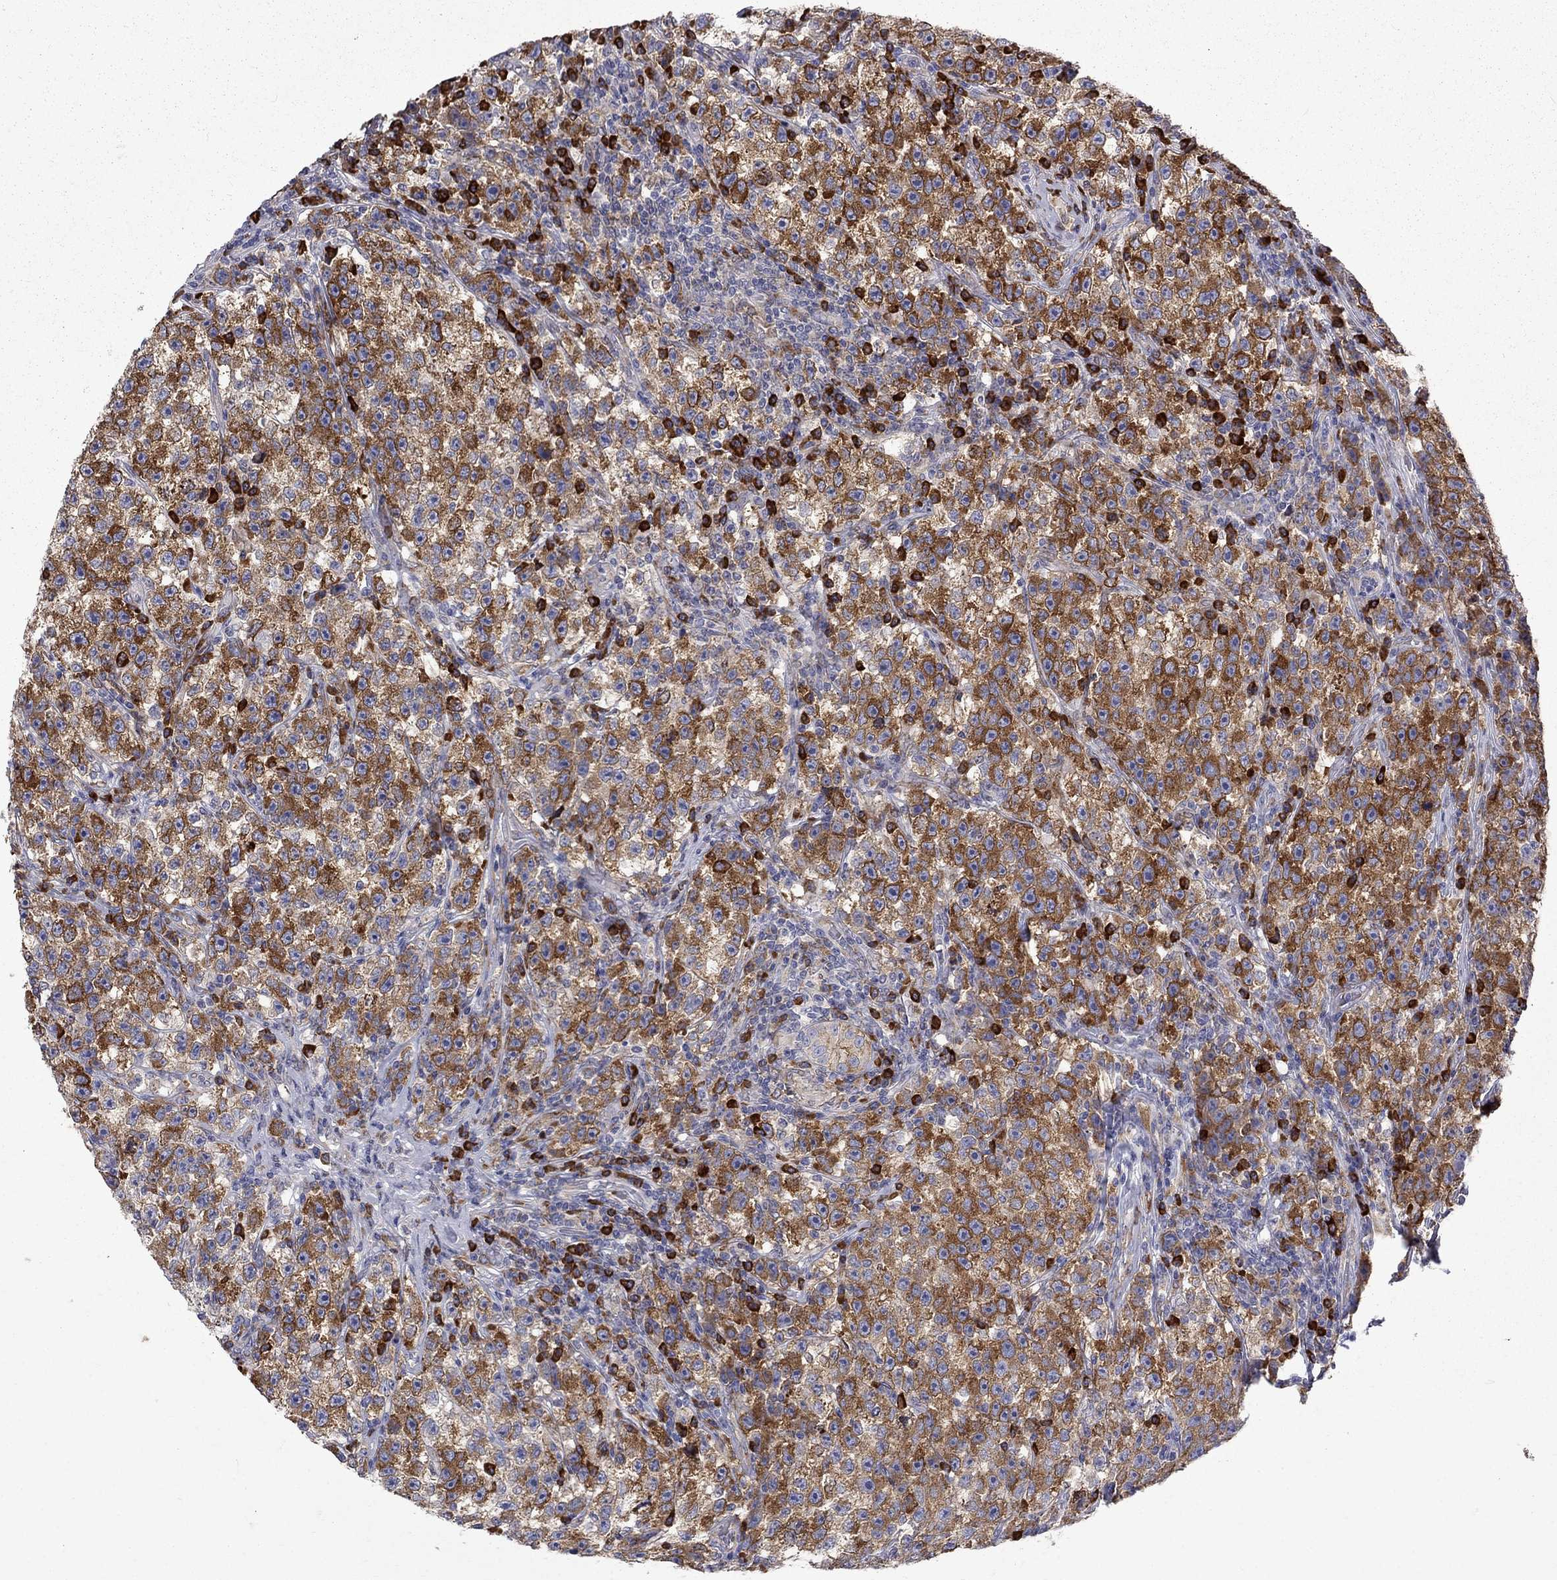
{"staining": {"intensity": "strong", "quantity": ">75%", "location": "cytoplasmic/membranous"}, "tissue": "testis cancer", "cell_type": "Tumor cells", "image_type": "cancer", "snomed": [{"axis": "morphology", "description": "Seminoma, NOS"}, {"axis": "topography", "description": "Testis"}], "caption": "Approximately >75% of tumor cells in testis seminoma demonstrate strong cytoplasmic/membranous protein positivity as visualized by brown immunohistochemical staining.", "gene": "PABPC4", "patient": {"sex": "male", "age": 22}}